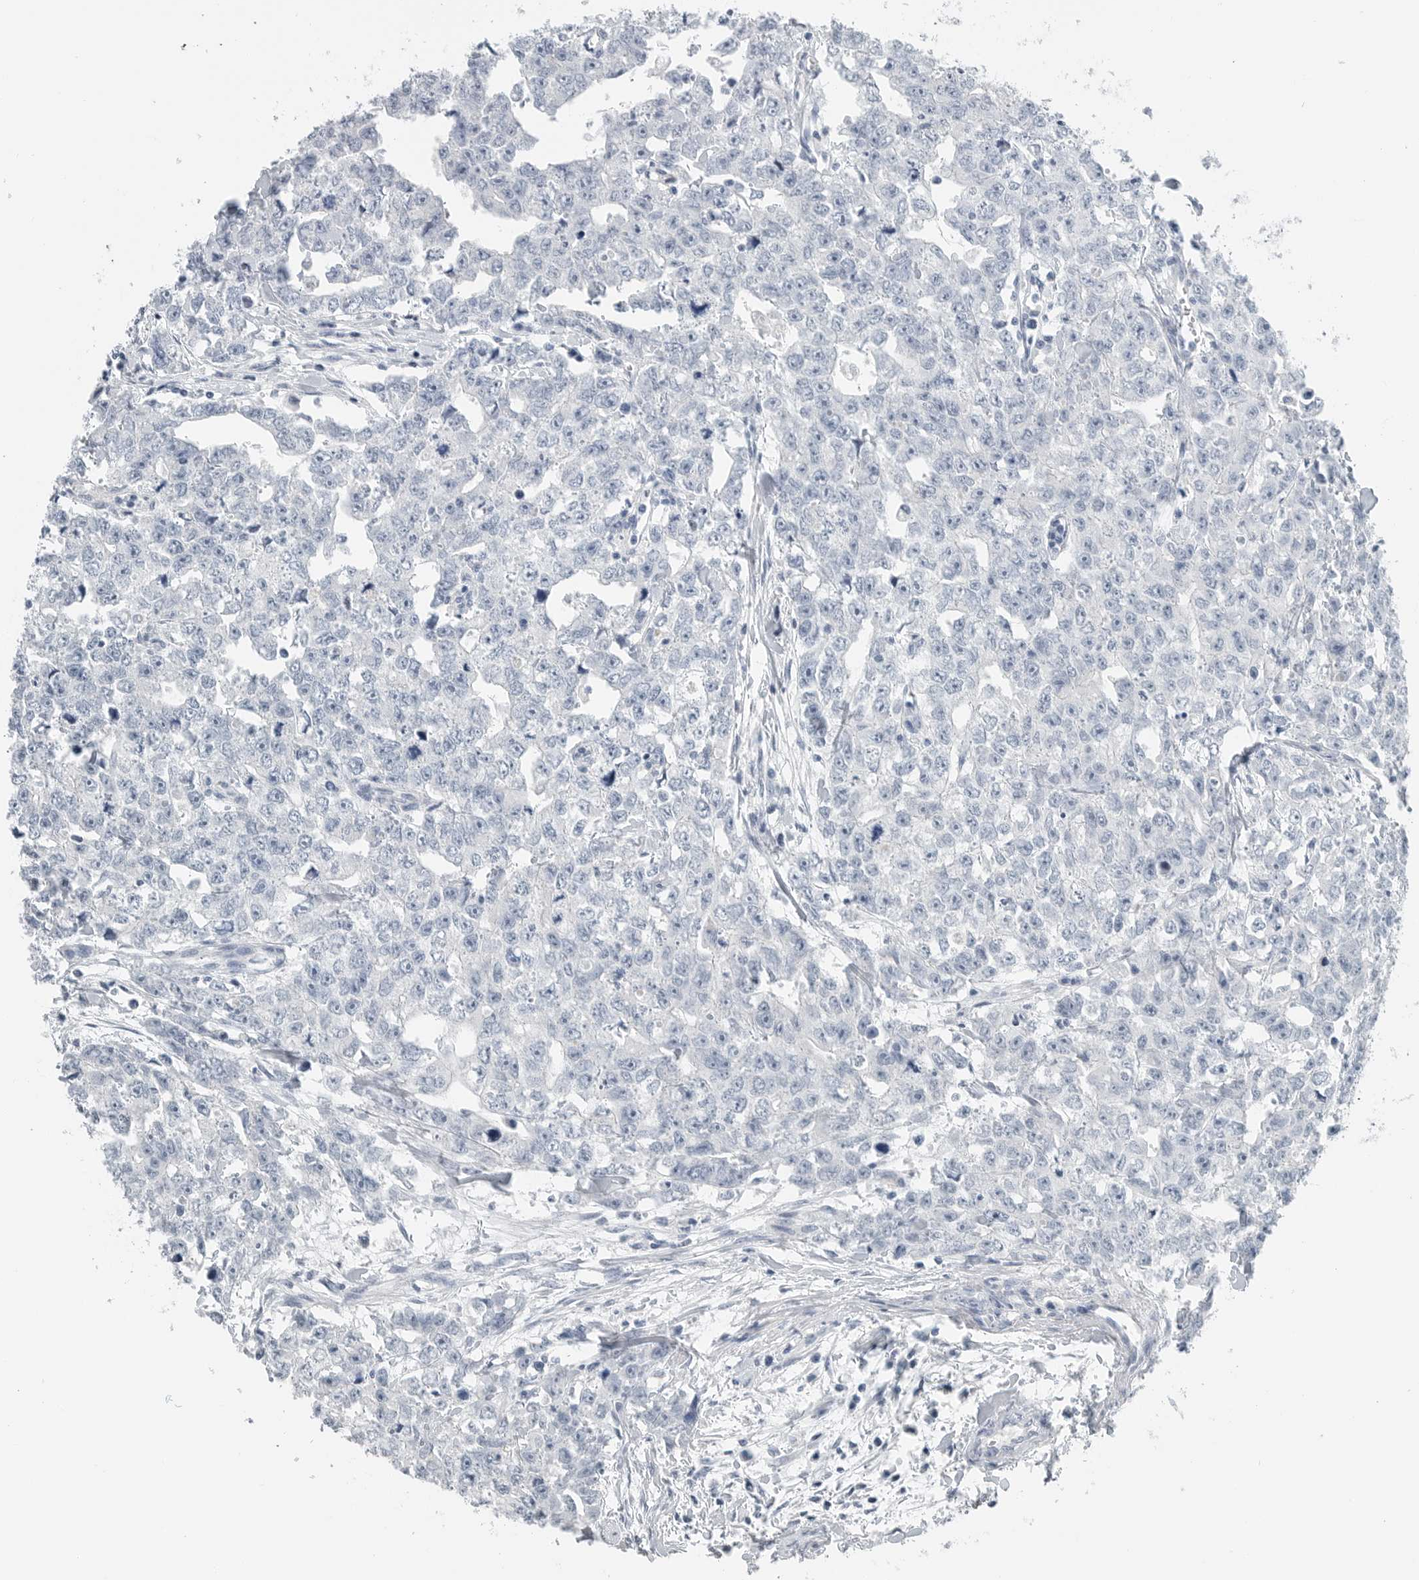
{"staining": {"intensity": "negative", "quantity": "none", "location": "none"}, "tissue": "testis cancer", "cell_type": "Tumor cells", "image_type": "cancer", "snomed": [{"axis": "morphology", "description": "Carcinoma, Embryonal, NOS"}, {"axis": "topography", "description": "Testis"}], "caption": "An IHC micrograph of embryonal carcinoma (testis) is shown. There is no staining in tumor cells of embryonal carcinoma (testis).", "gene": "SERPINB7", "patient": {"sex": "male", "age": 28}}